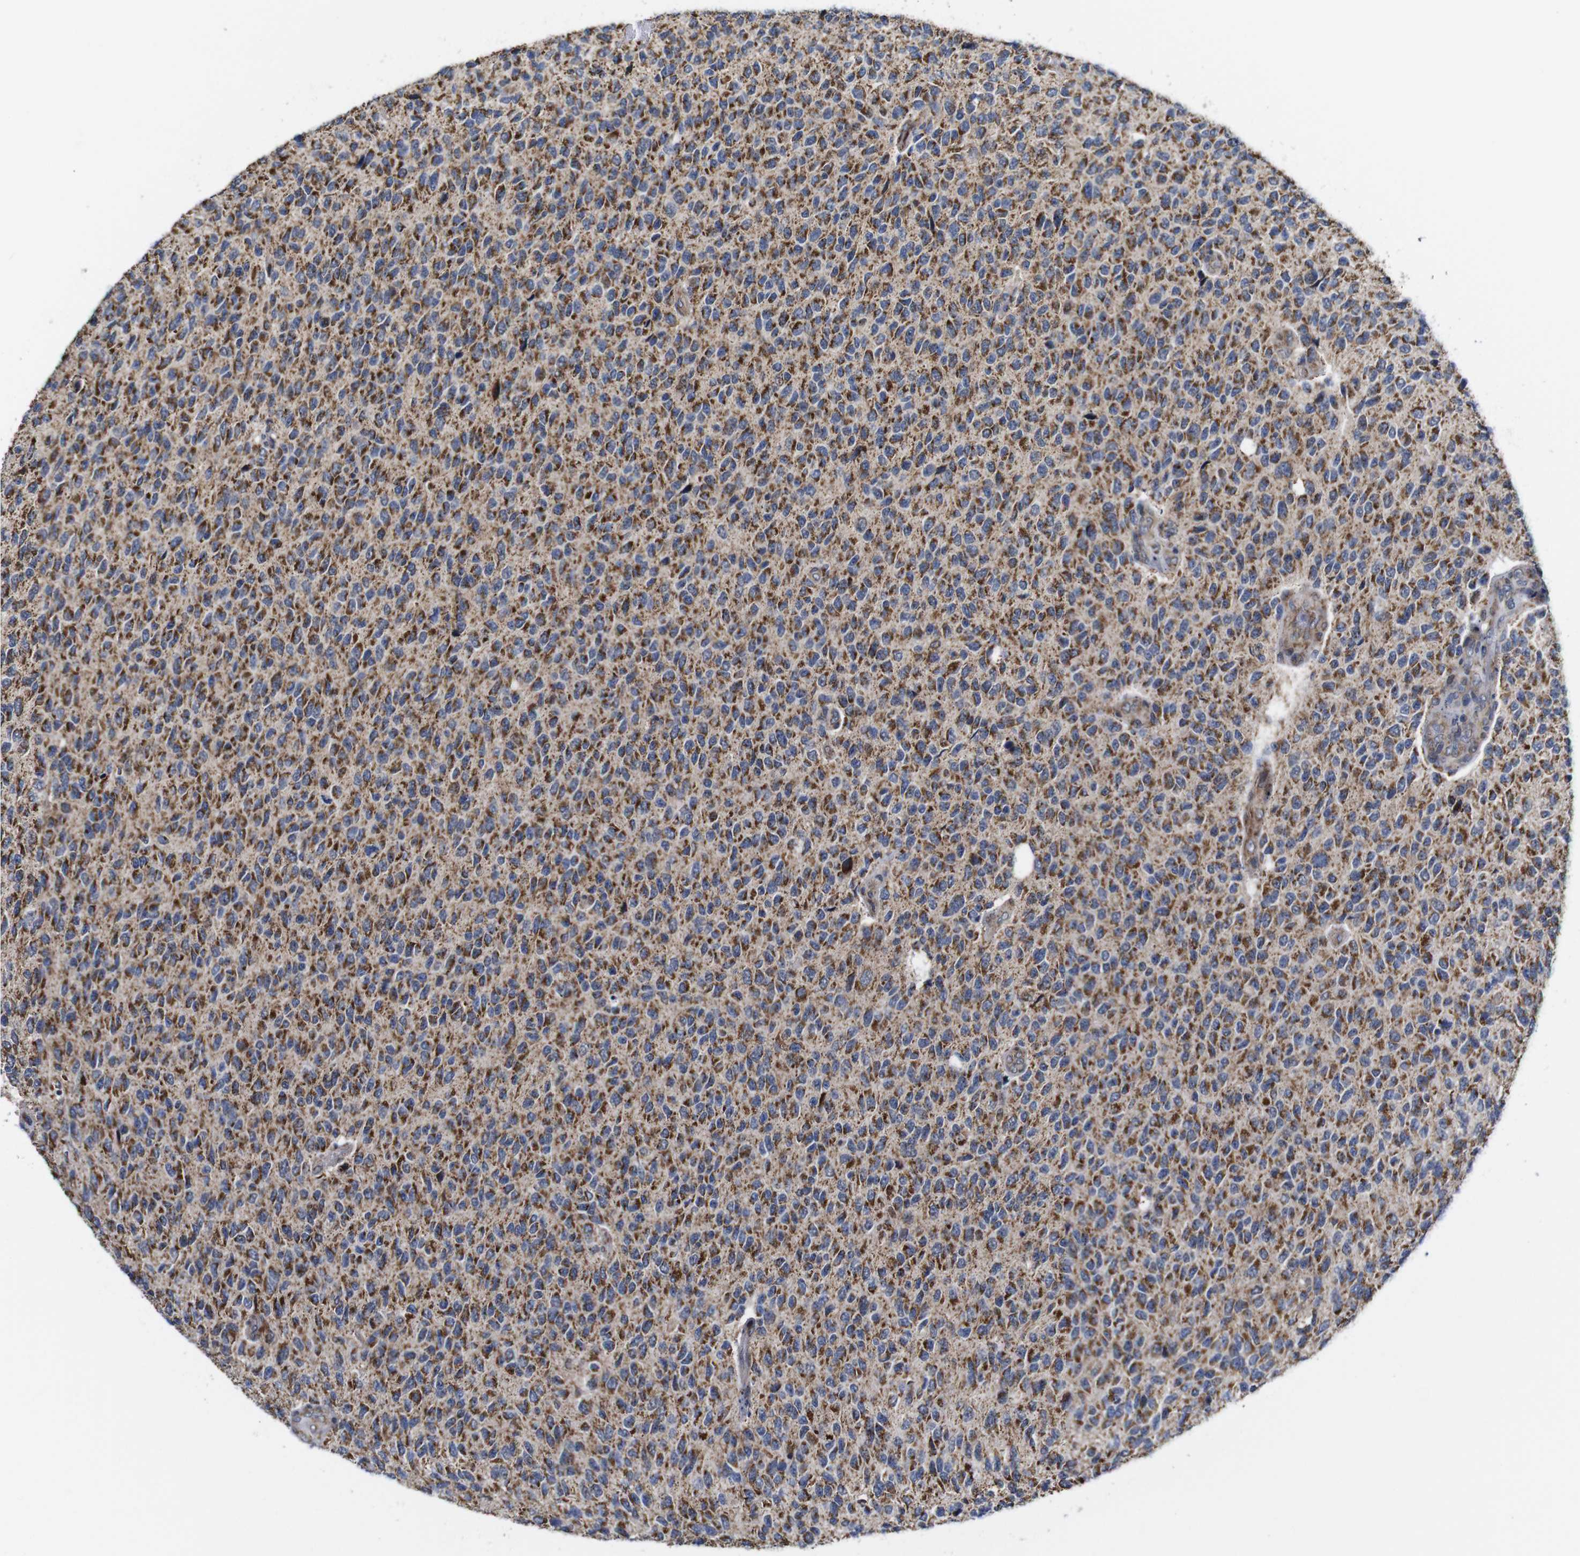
{"staining": {"intensity": "moderate", "quantity": ">75%", "location": "cytoplasmic/membranous"}, "tissue": "glioma", "cell_type": "Tumor cells", "image_type": "cancer", "snomed": [{"axis": "morphology", "description": "Glioma, malignant, High grade"}, {"axis": "topography", "description": "pancreas cauda"}], "caption": "Tumor cells exhibit medium levels of moderate cytoplasmic/membranous expression in about >75% of cells in malignant glioma (high-grade).", "gene": "C17orf80", "patient": {"sex": "male", "age": 60}}